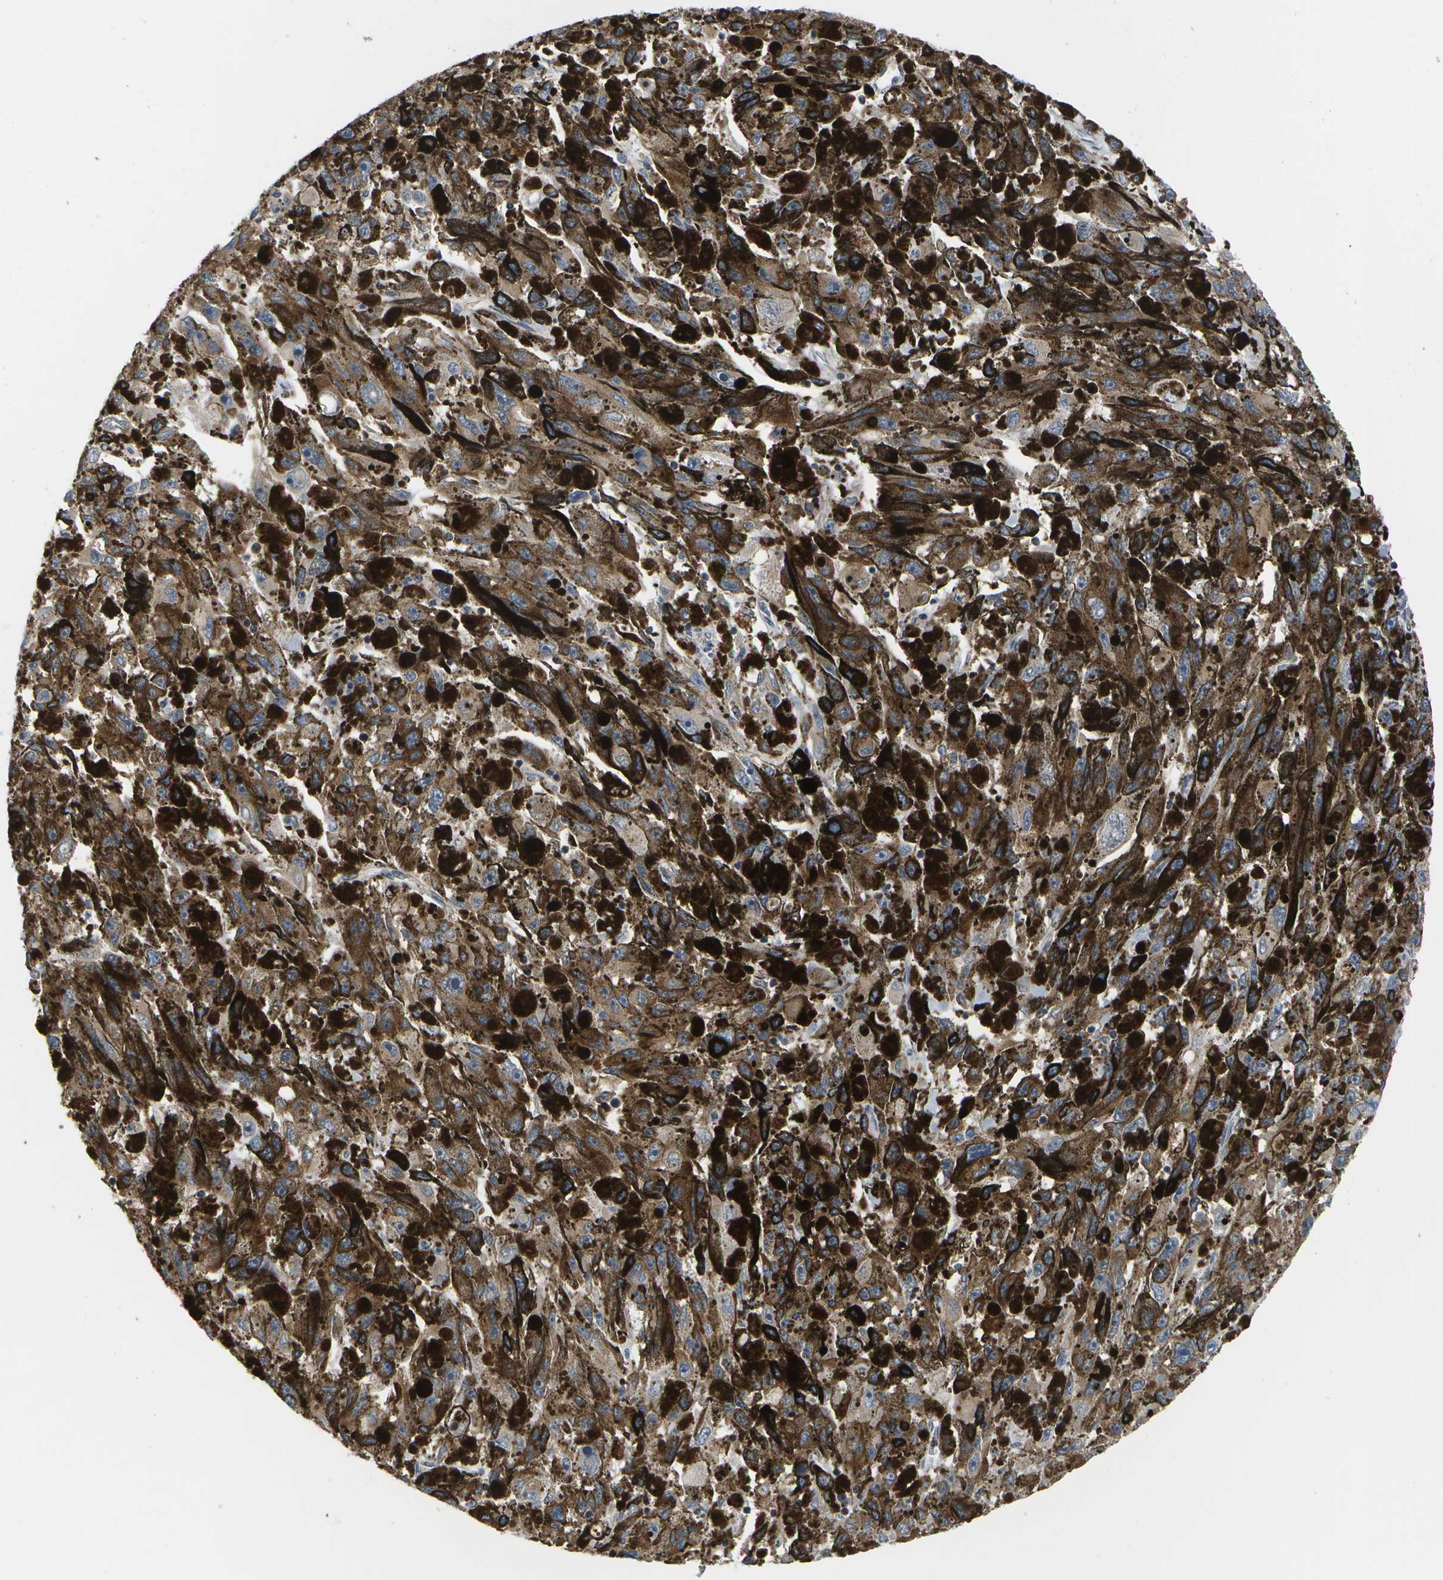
{"staining": {"intensity": "moderate", "quantity": ">75%", "location": "cytoplasmic/membranous"}, "tissue": "melanoma", "cell_type": "Tumor cells", "image_type": "cancer", "snomed": [{"axis": "morphology", "description": "Malignant melanoma, NOS"}, {"axis": "topography", "description": "Skin"}], "caption": "Protein staining of malignant melanoma tissue demonstrates moderate cytoplasmic/membranous positivity in about >75% of tumor cells.", "gene": "HADHA", "patient": {"sex": "female", "age": 104}}